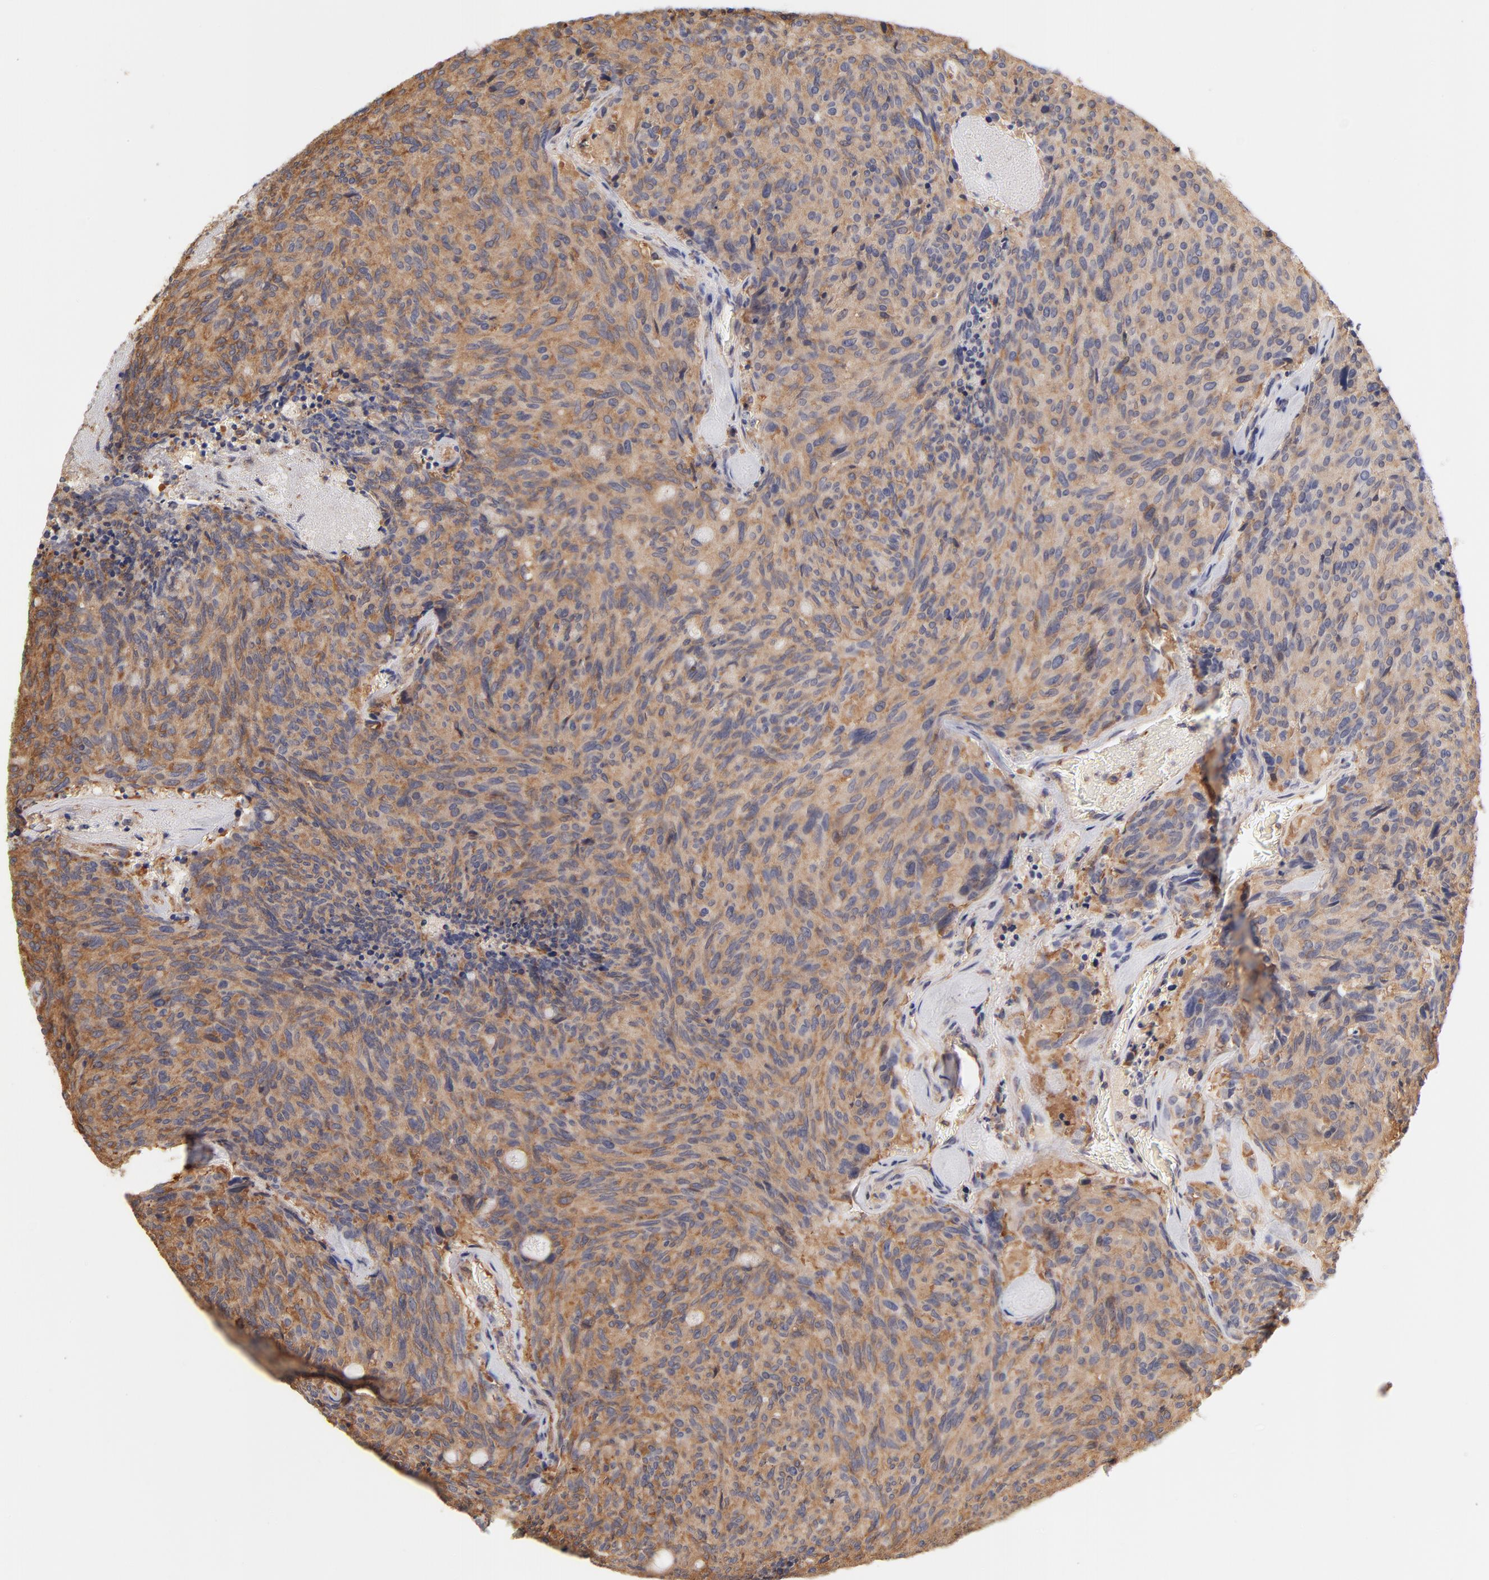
{"staining": {"intensity": "moderate", "quantity": ">75%", "location": "cytoplasmic/membranous"}, "tissue": "carcinoid", "cell_type": "Tumor cells", "image_type": "cancer", "snomed": [{"axis": "morphology", "description": "Carcinoid, malignant, NOS"}, {"axis": "topography", "description": "Pancreas"}], "caption": "Malignant carcinoid stained for a protein (brown) exhibits moderate cytoplasmic/membranous positive staining in approximately >75% of tumor cells.", "gene": "FCMR", "patient": {"sex": "female", "age": 54}}